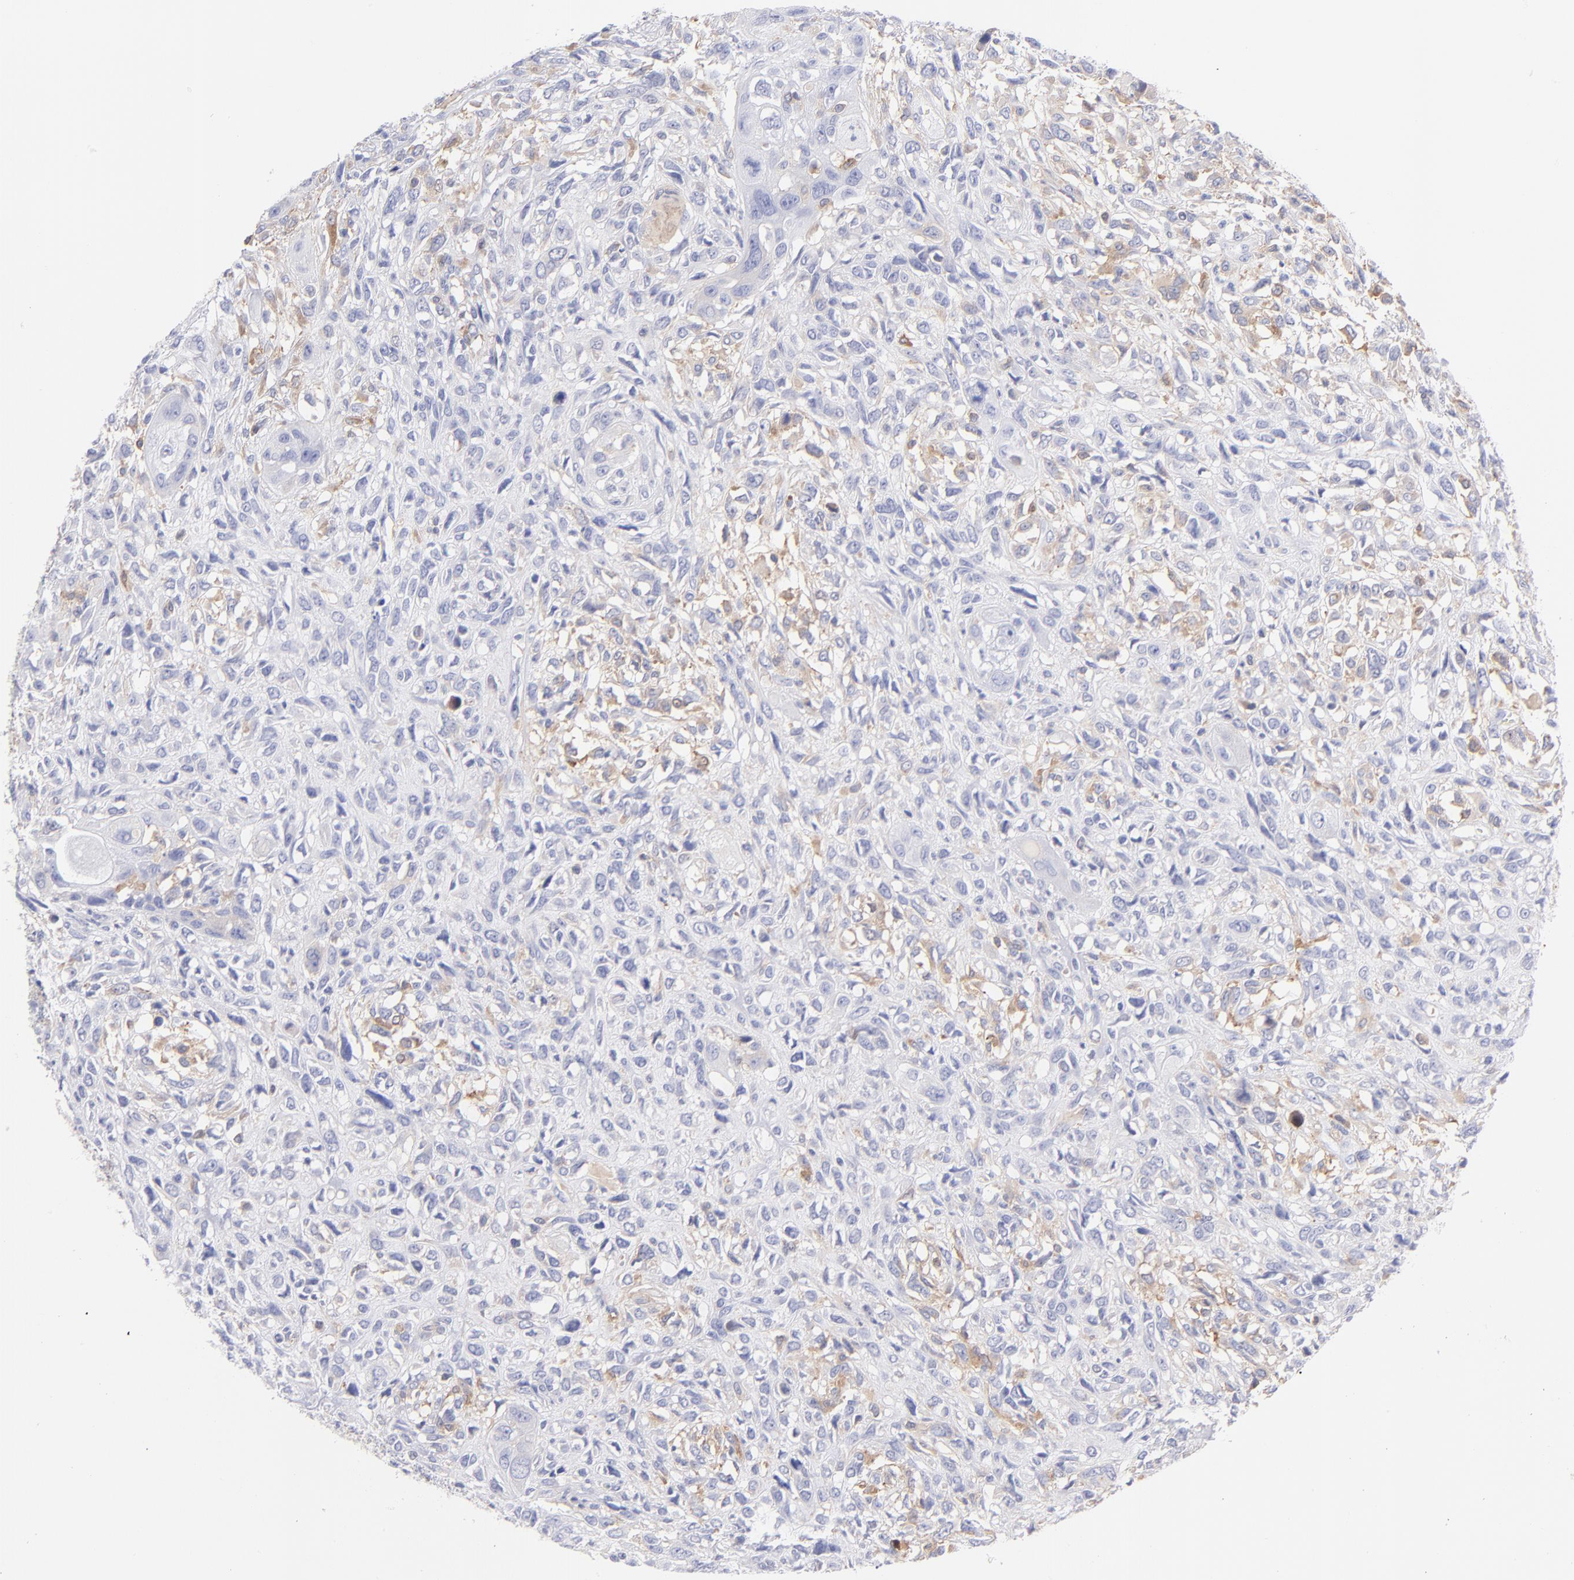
{"staining": {"intensity": "weak", "quantity": "<25%", "location": "cytoplasmic/membranous"}, "tissue": "head and neck cancer", "cell_type": "Tumor cells", "image_type": "cancer", "snomed": [{"axis": "morphology", "description": "Neoplasm, malignant, NOS"}, {"axis": "topography", "description": "Salivary gland"}, {"axis": "topography", "description": "Head-Neck"}], "caption": "Head and neck cancer (malignant neoplasm) was stained to show a protein in brown. There is no significant staining in tumor cells.", "gene": "PRKCA", "patient": {"sex": "male", "age": 43}}